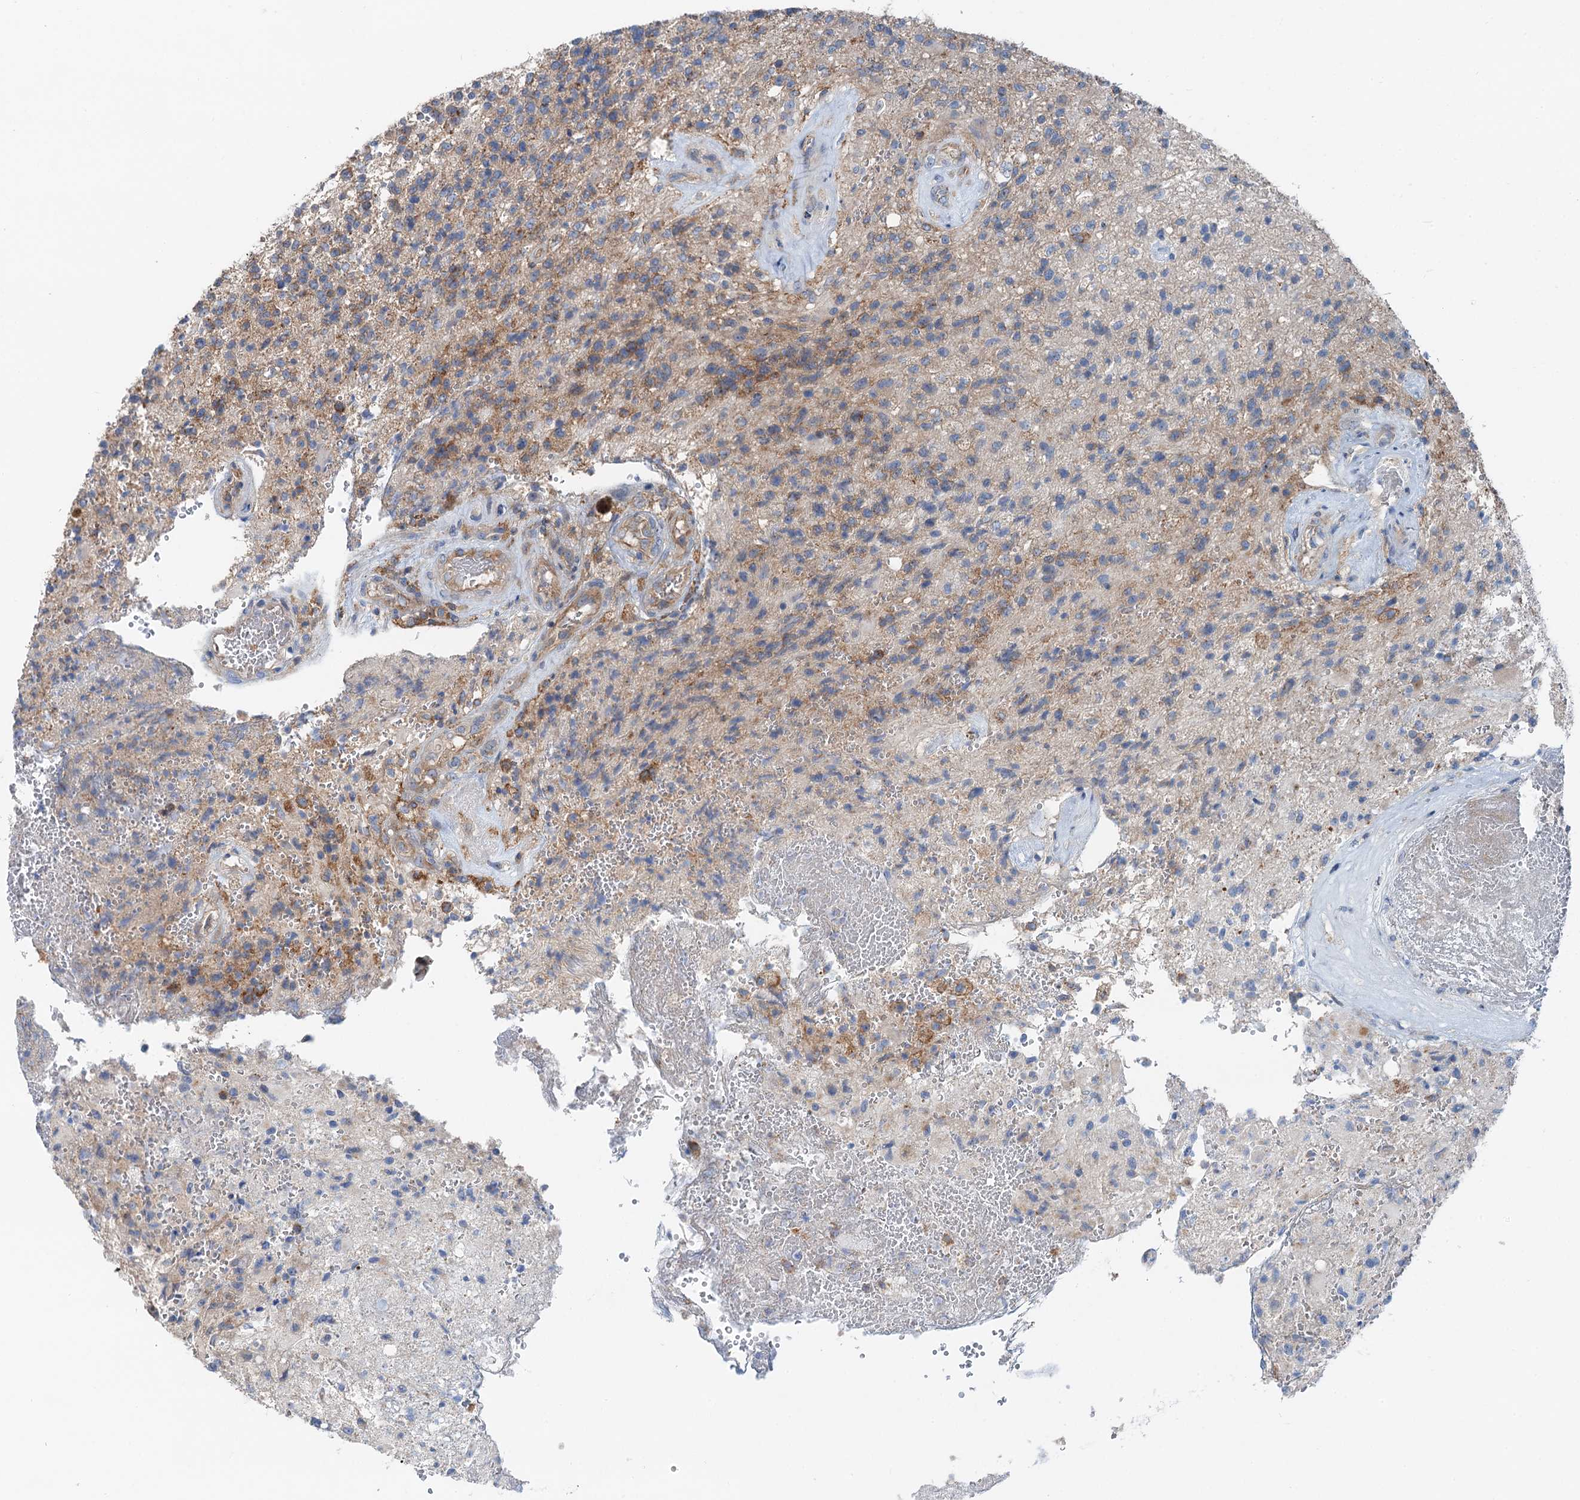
{"staining": {"intensity": "weak", "quantity": "25%-75%", "location": "cytoplasmic/membranous"}, "tissue": "glioma", "cell_type": "Tumor cells", "image_type": "cancer", "snomed": [{"axis": "morphology", "description": "Glioma, malignant, High grade"}, {"axis": "topography", "description": "Brain"}], "caption": "Protein expression by immunohistochemistry exhibits weak cytoplasmic/membranous staining in approximately 25%-75% of tumor cells in glioma.", "gene": "ANKRD26", "patient": {"sex": "male", "age": 56}}